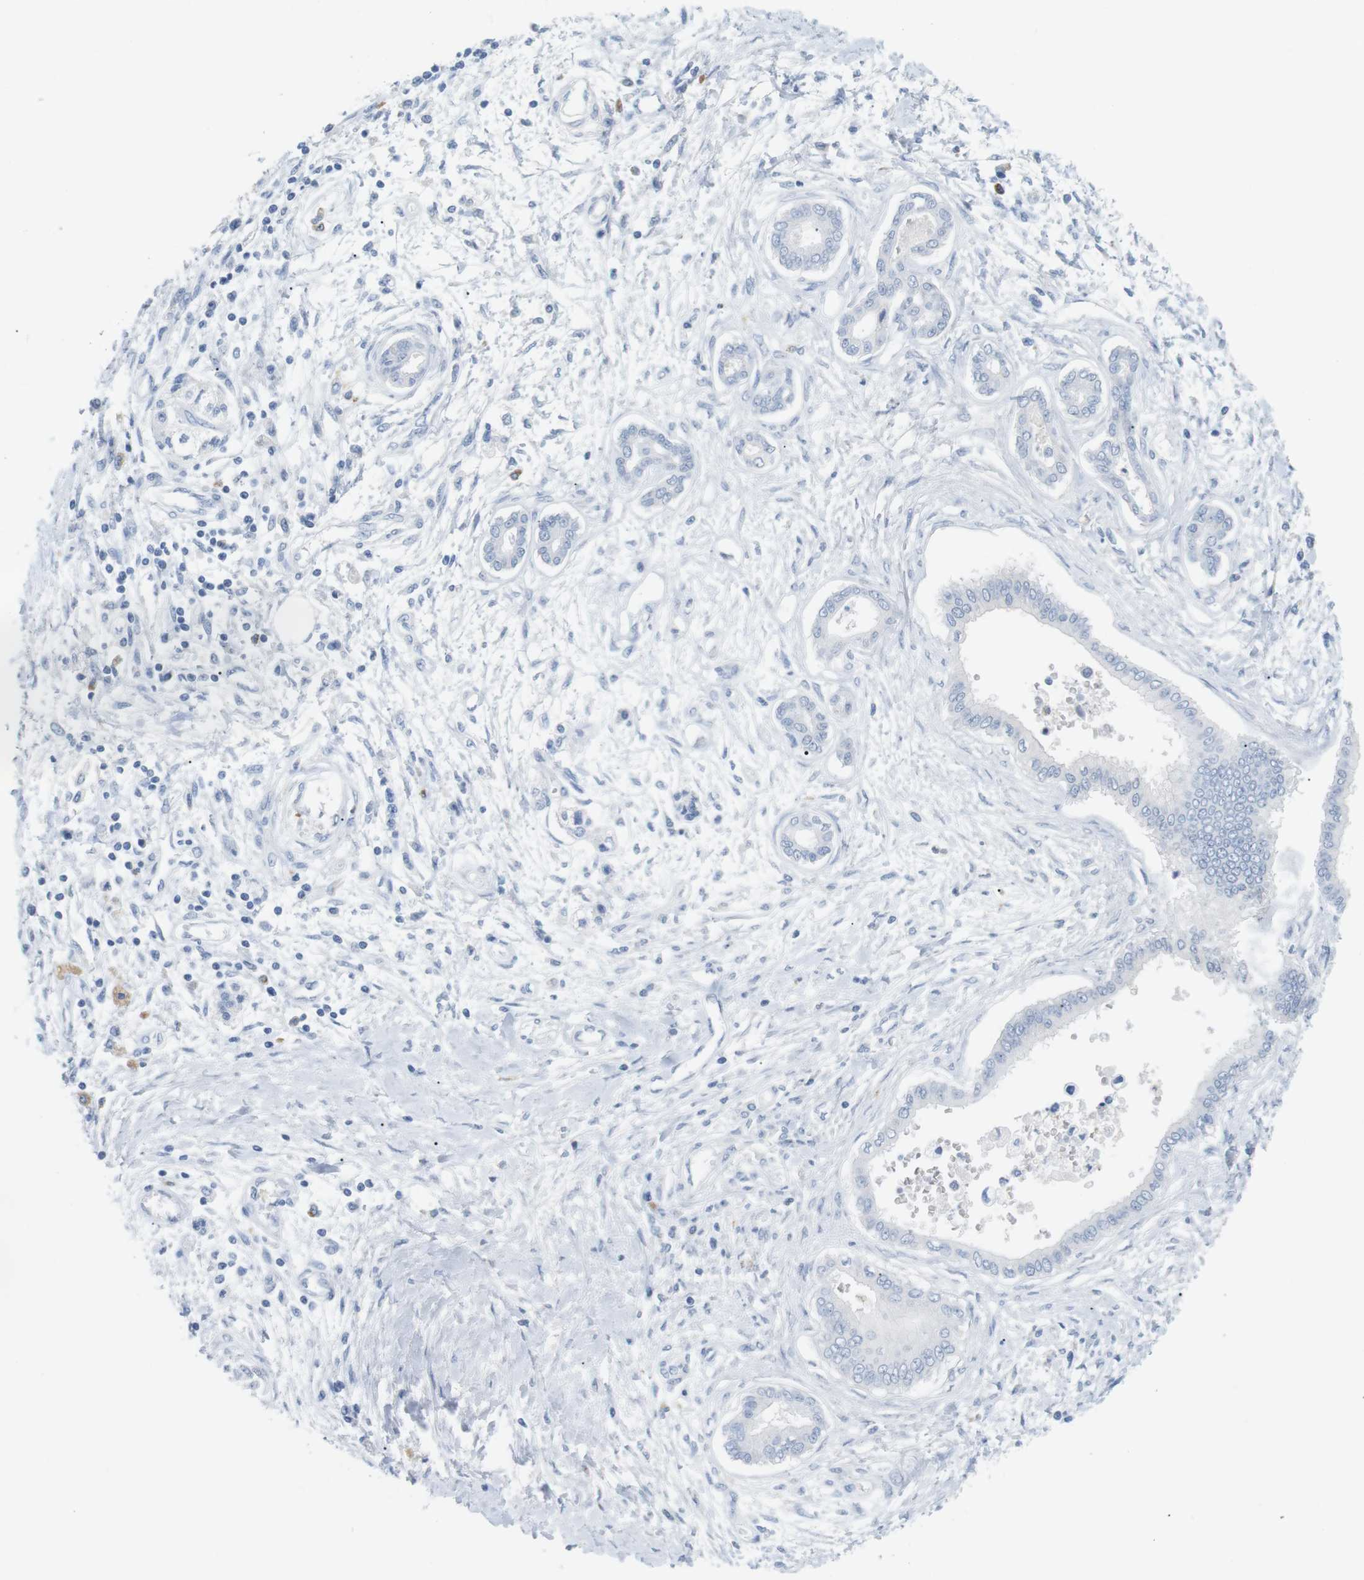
{"staining": {"intensity": "negative", "quantity": "none", "location": "none"}, "tissue": "pancreatic cancer", "cell_type": "Tumor cells", "image_type": "cancer", "snomed": [{"axis": "morphology", "description": "Adenocarcinoma, NOS"}, {"axis": "topography", "description": "Pancreas"}], "caption": "This histopathology image is of pancreatic adenocarcinoma stained with immunohistochemistry to label a protein in brown with the nuclei are counter-stained blue. There is no positivity in tumor cells.", "gene": "HBG2", "patient": {"sex": "male", "age": 56}}